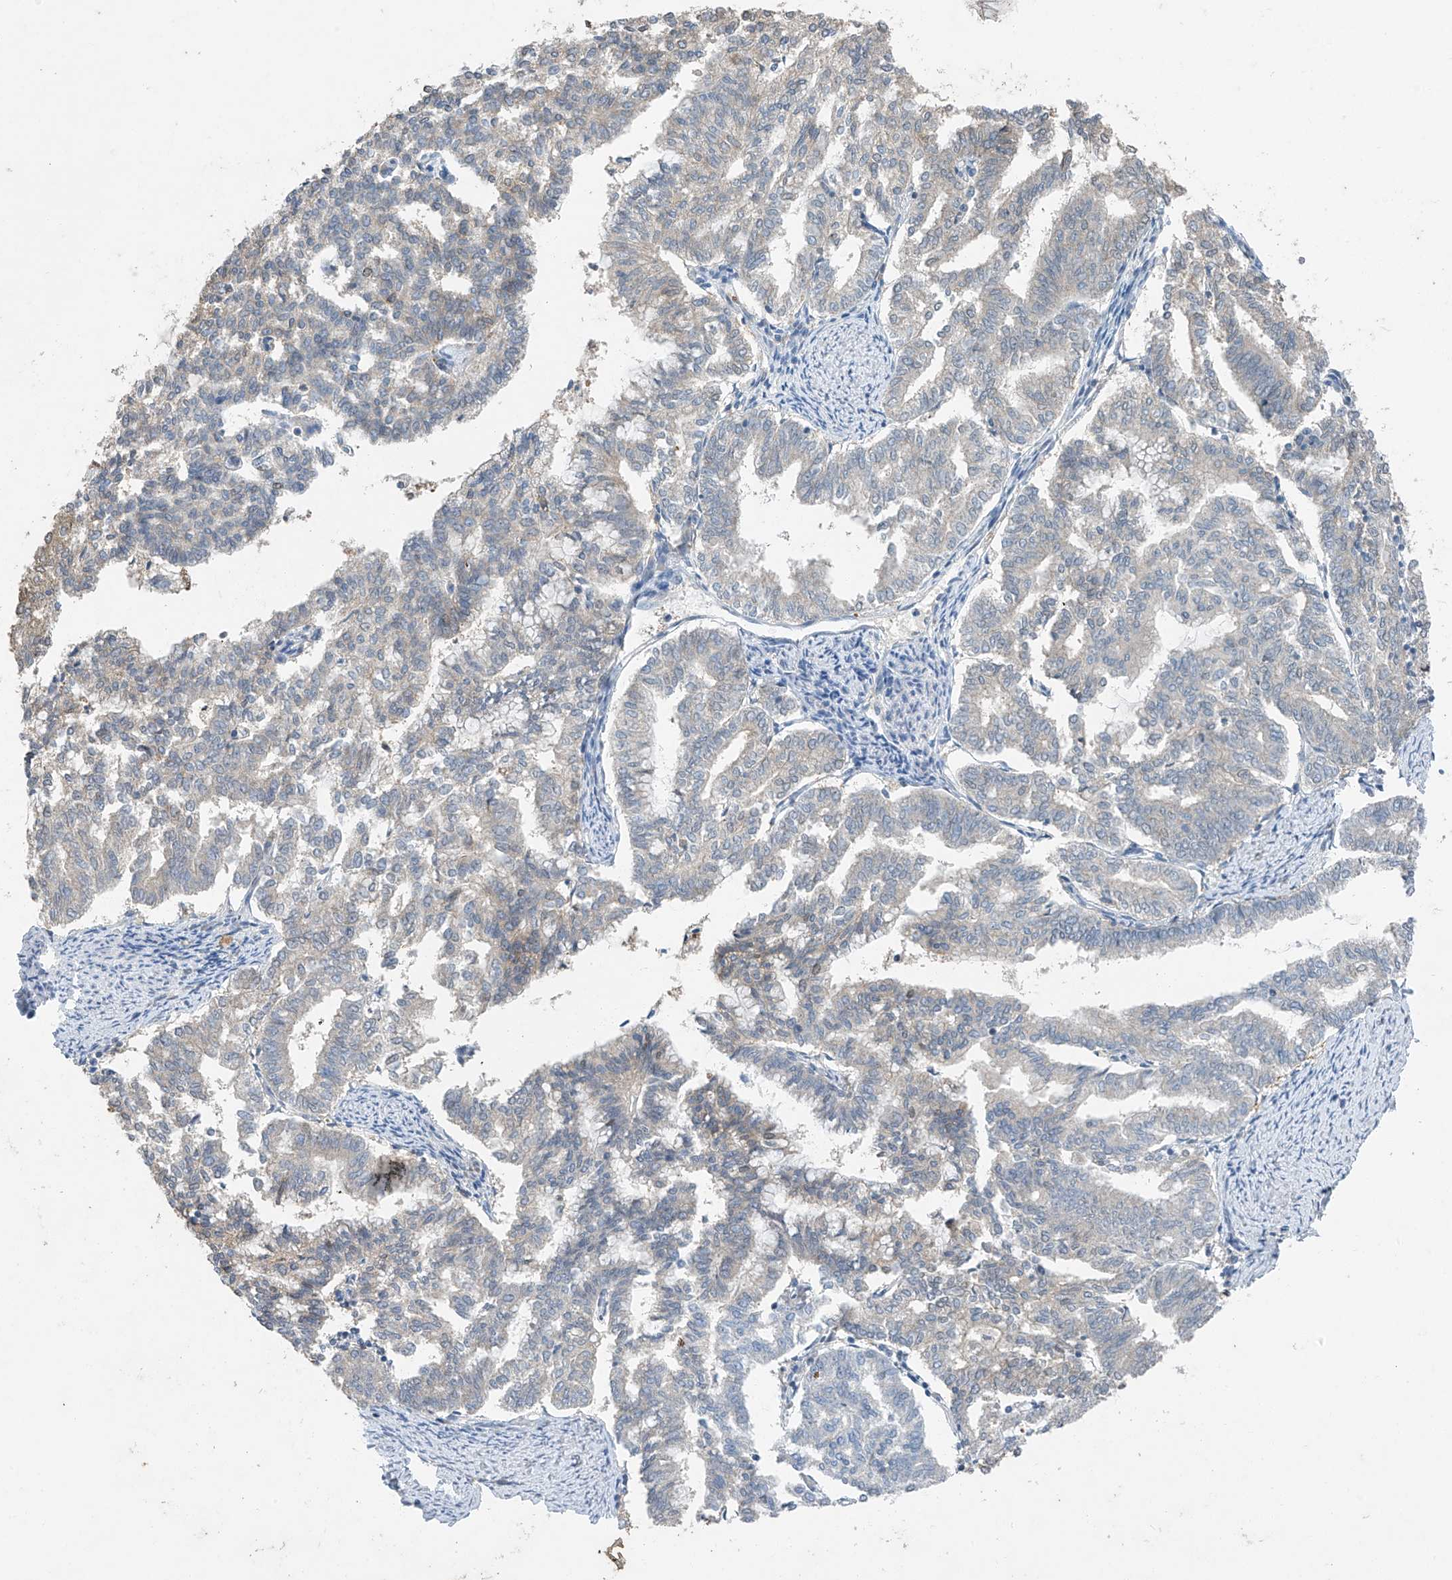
{"staining": {"intensity": "negative", "quantity": "none", "location": "none"}, "tissue": "endometrial cancer", "cell_type": "Tumor cells", "image_type": "cancer", "snomed": [{"axis": "morphology", "description": "Adenocarcinoma, NOS"}, {"axis": "topography", "description": "Endometrium"}], "caption": "Image shows no protein expression in tumor cells of endometrial cancer tissue.", "gene": "TAF8", "patient": {"sex": "female", "age": 79}}